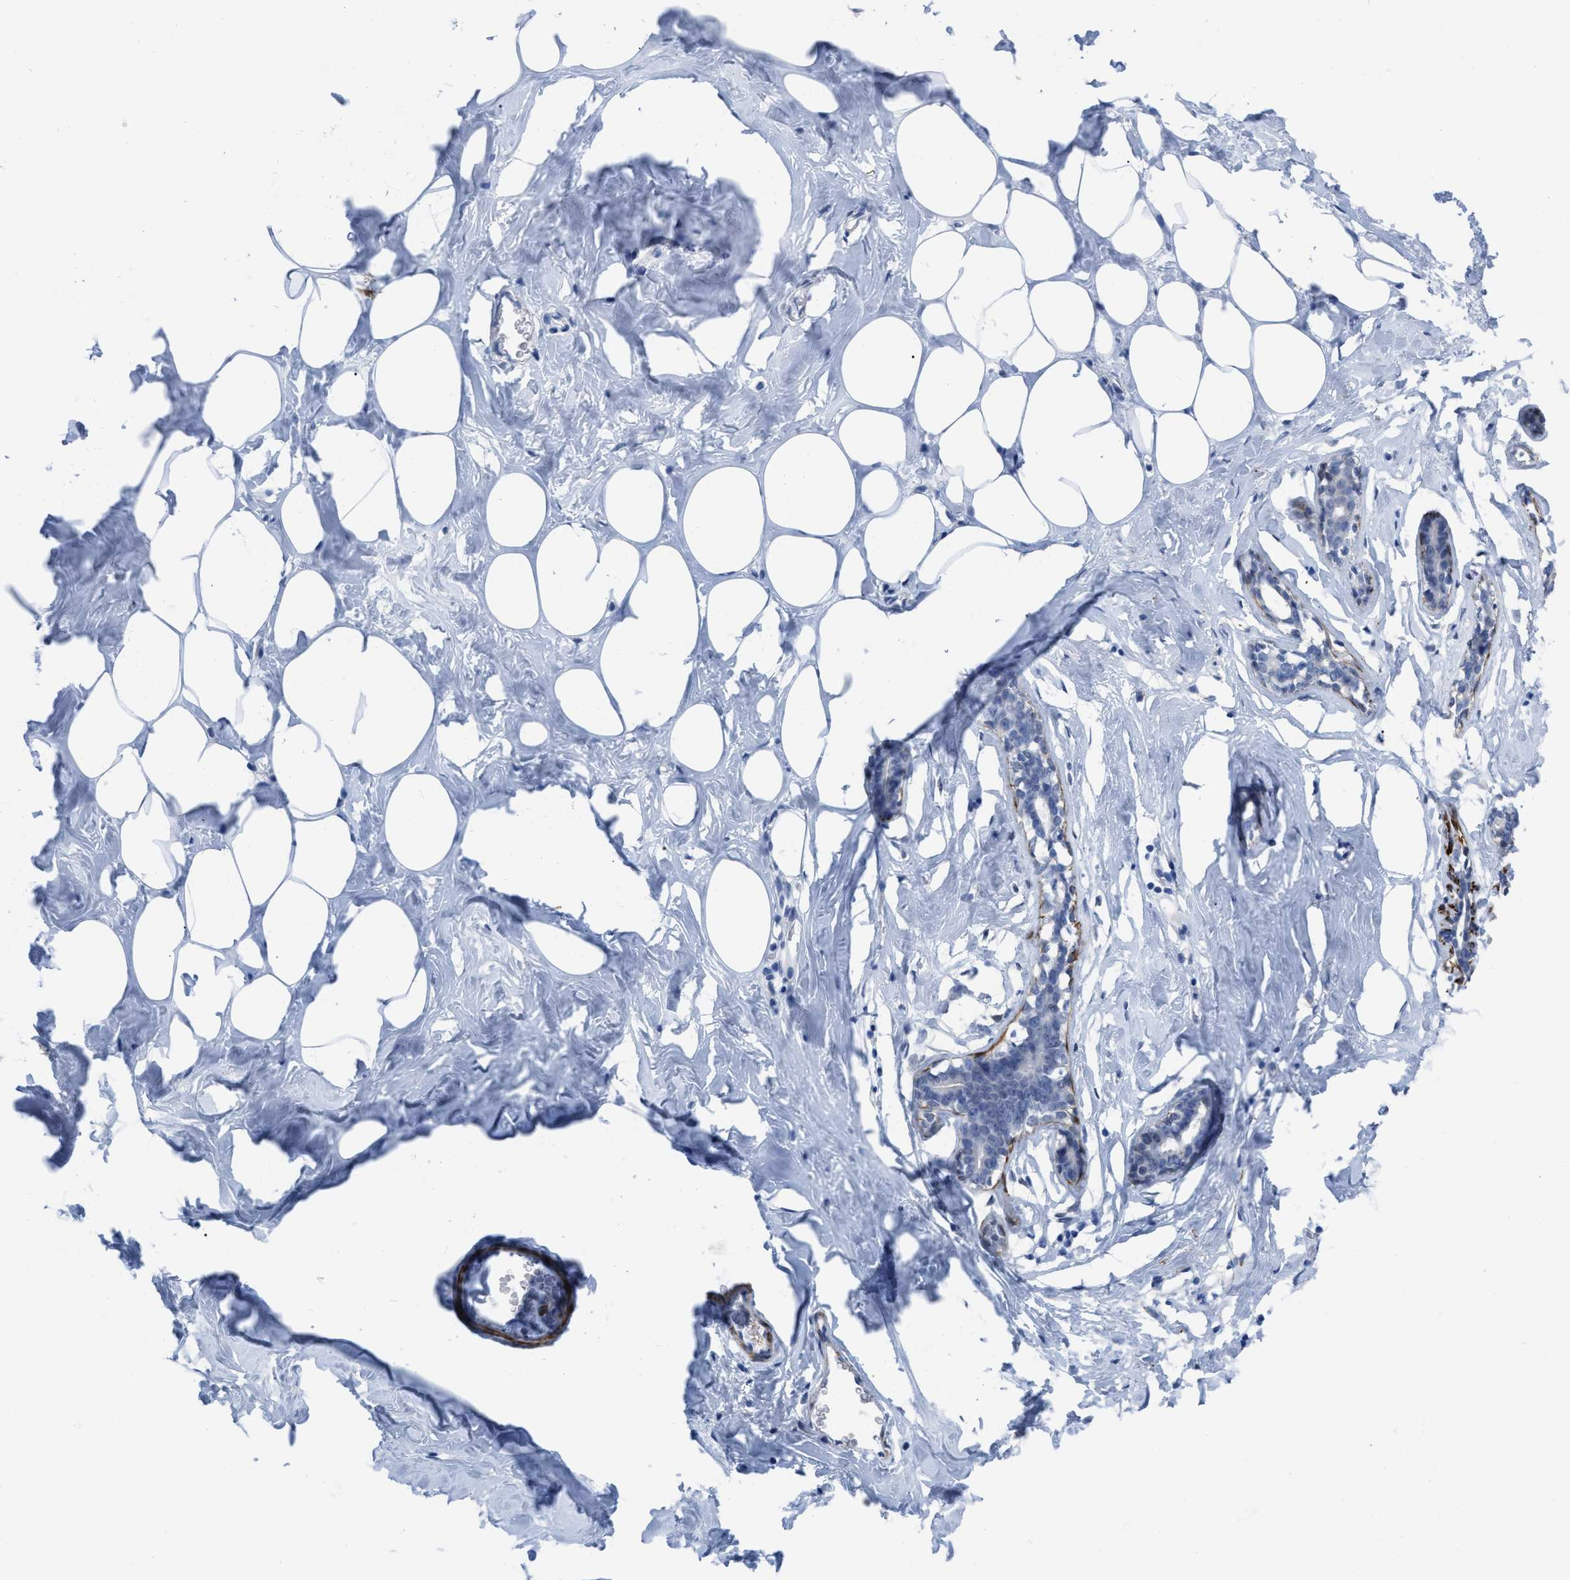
{"staining": {"intensity": "negative", "quantity": "none", "location": "none"}, "tissue": "adipose tissue", "cell_type": "Adipocytes", "image_type": "normal", "snomed": [{"axis": "morphology", "description": "Normal tissue, NOS"}, {"axis": "morphology", "description": "Fibrosis, NOS"}, {"axis": "topography", "description": "Breast"}, {"axis": "topography", "description": "Adipose tissue"}], "caption": "An immunohistochemistry photomicrograph of benign adipose tissue is shown. There is no staining in adipocytes of adipose tissue.", "gene": "PRMT2", "patient": {"sex": "female", "age": 39}}